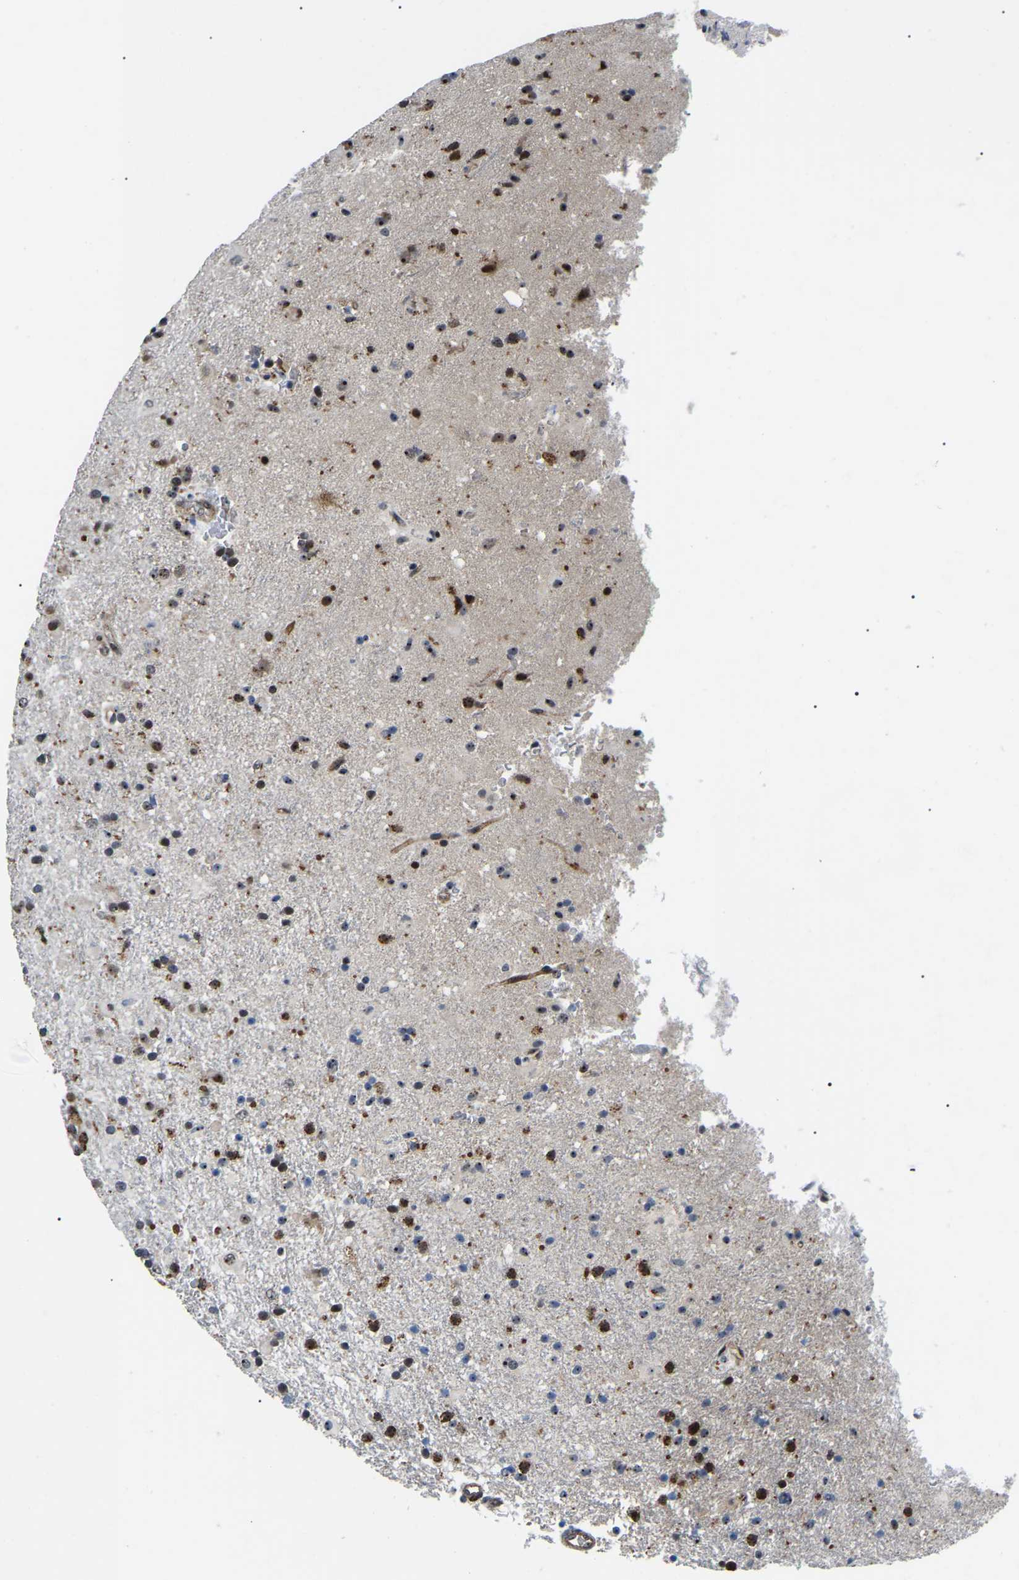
{"staining": {"intensity": "strong", "quantity": ">75%", "location": "nuclear"}, "tissue": "glioma", "cell_type": "Tumor cells", "image_type": "cancer", "snomed": [{"axis": "morphology", "description": "Glioma, malignant, Low grade"}, {"axis": "topography", "description": "Brain"}], "caption": "Approximately >75% of tumor cells in human malignant low-grade glioma demonstrate strong nuclear protein staining as visualized by brown immunohistochemical staining.", "gene": "RRP1B", "patient": {"sex": "male", "age": 65}}